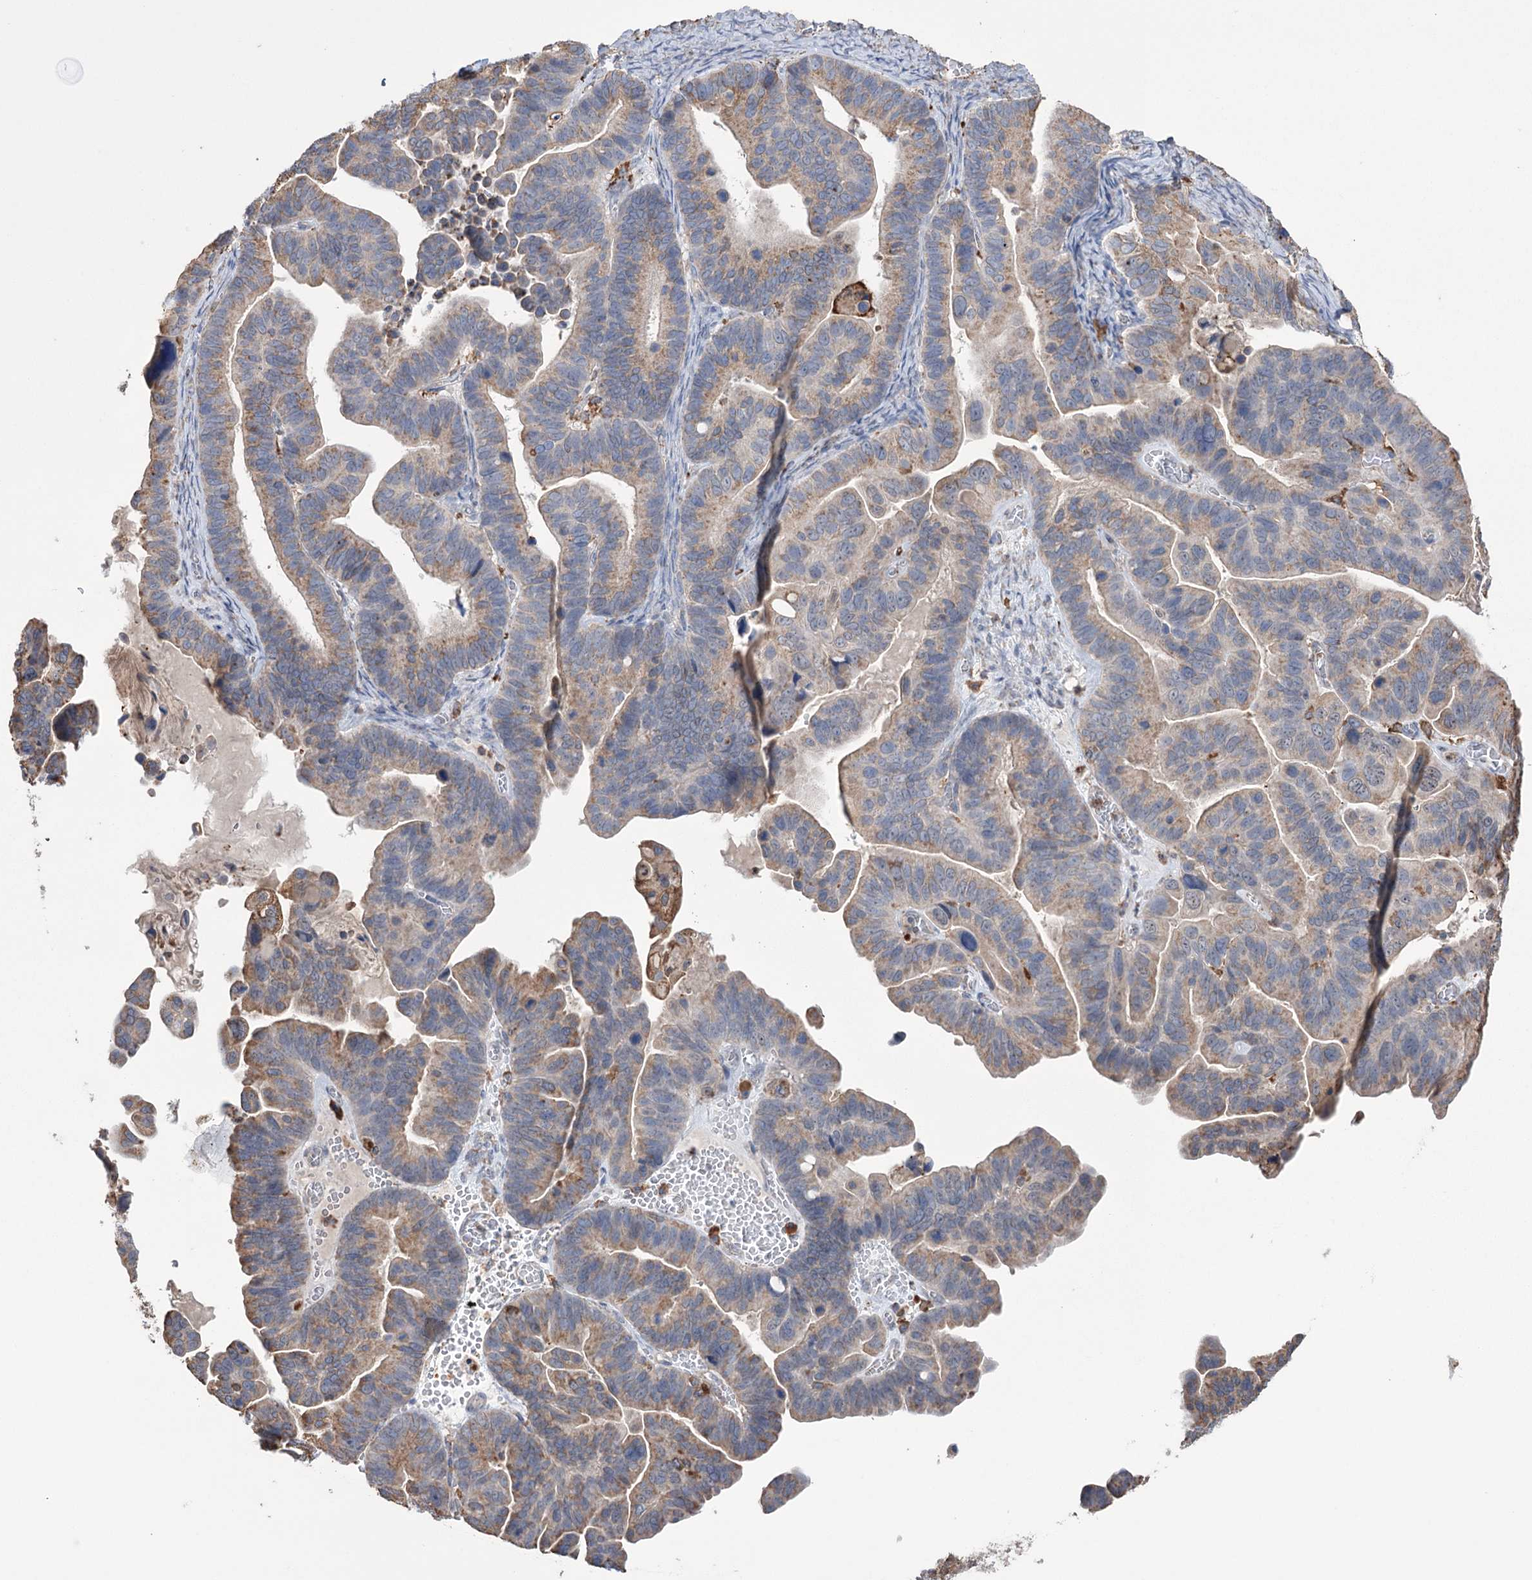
{"staining": {"intensity": "moderate", "quantity": "25%-75%", "location": "cytoplasmic/membranous"}, "tissue": "ovarian cancer", "cell_type": "Tumor cells", "image_type": "cancer", "snomed": [{"axis": "morphology", "description": "Cystadenocarcinoma, serous, NOS"}, {"axis": "topography", "description": "Ovary"}], "caption": "Immunohistochemical staining of serous cystadenocarcinoma (ovarian) shows medium levels of moderate cytoplasmic/membranous protein expression in about 25%-75% of tumor cells.", "gene": "TRIM71", "patient": {"sex": "female", "age": 56}}